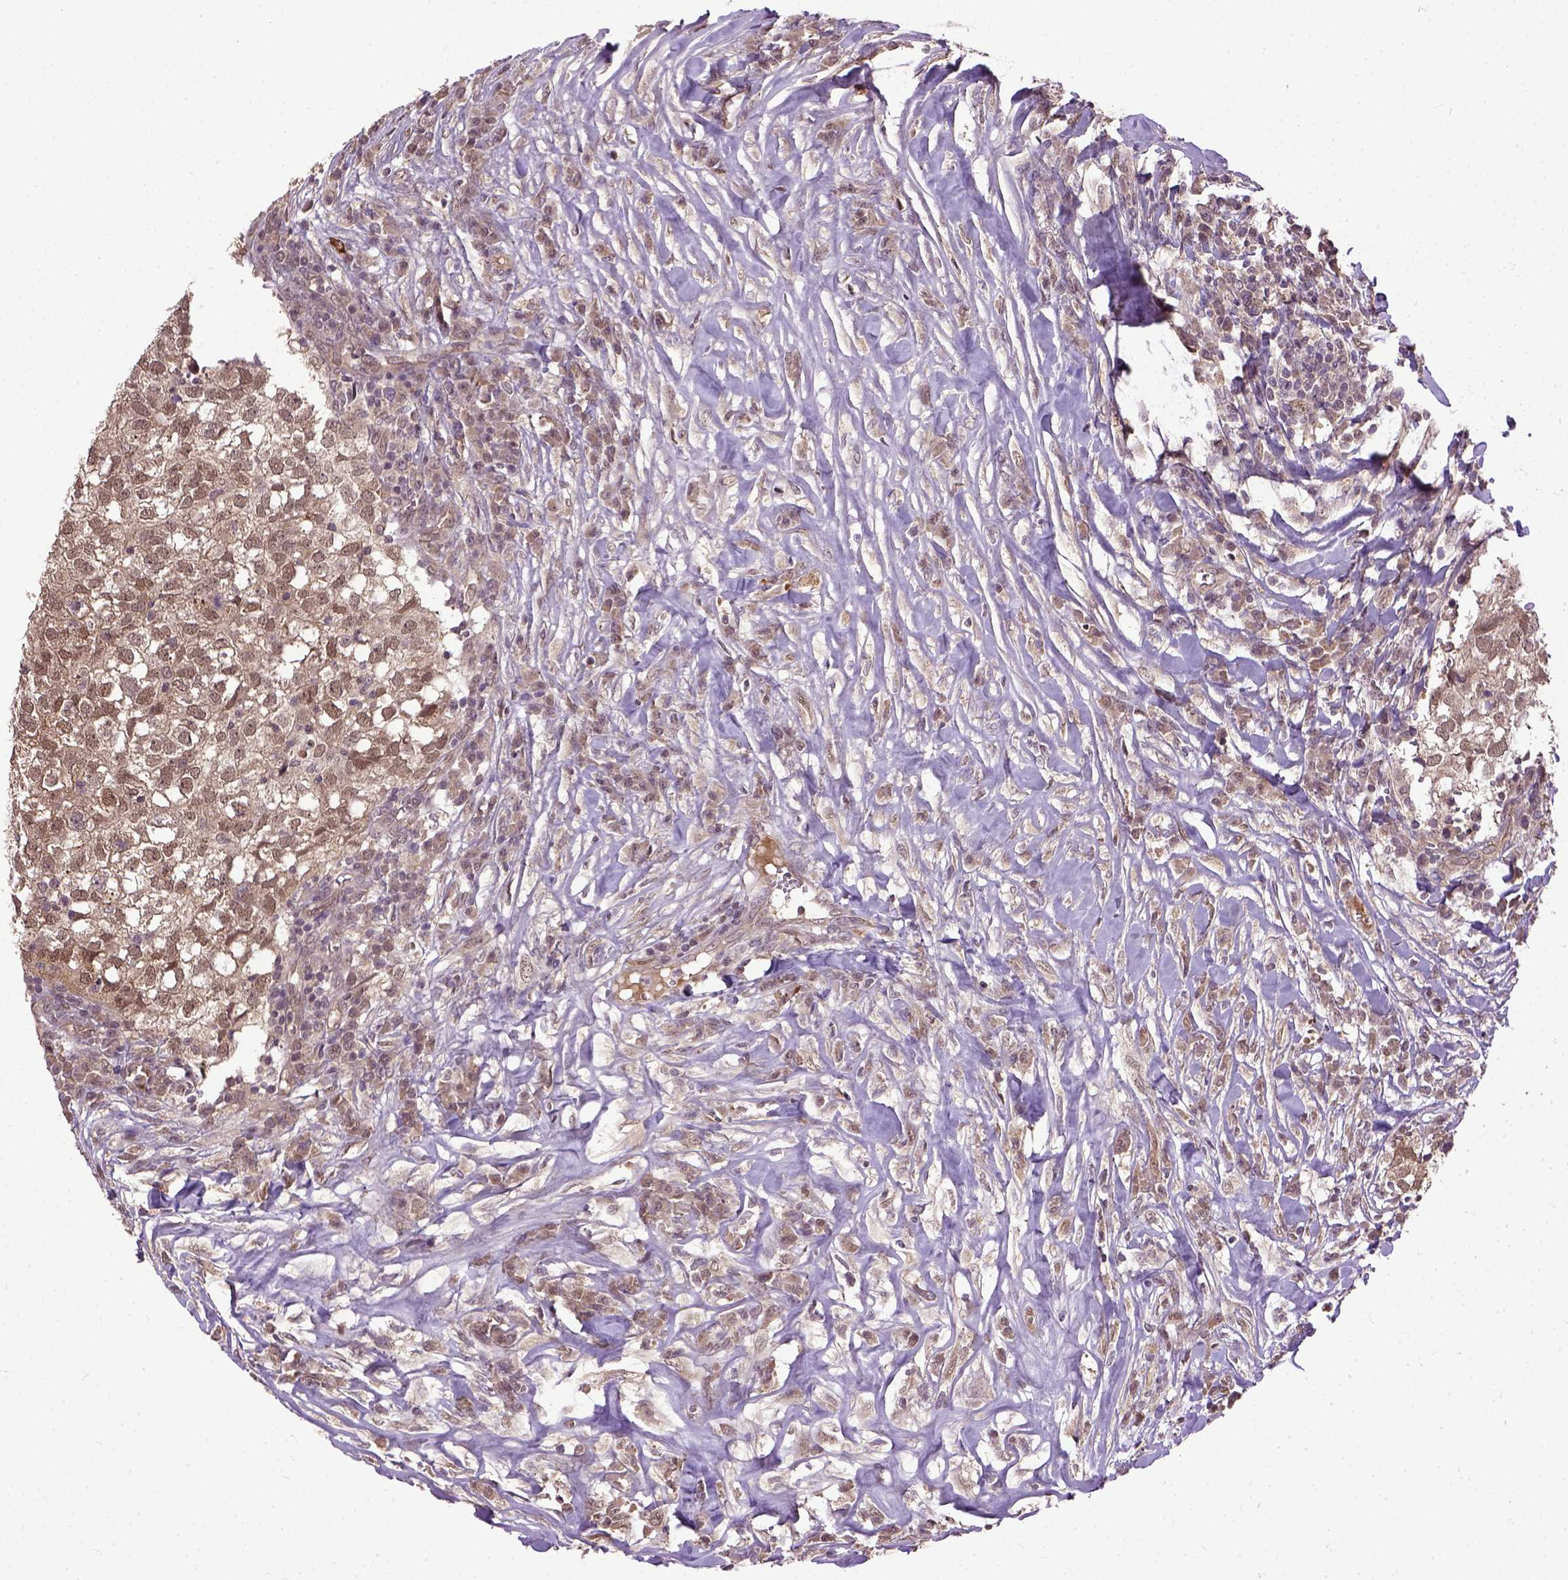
{"staining": {"intensity": "moderate", "quantity": ">75%", "location": "cytoplasmic/membranous,nuclear"}, "tissue": "breast cancer", "cell_type": "Tumor cells", "image_type": "cancer", "snomed": [{"axis": "morphology", "description": "Duct carcinoma"}, {"axis": "topography", "description": "Breast"}], "caption": "Immunohistochemical staining of breast cancer reveals moderate cytoplasmic/membranous and nuclear protein staining in about >75% of tumor cells.", "gene": "UBA3", "patient": {"sex": "female", "age": 30}}